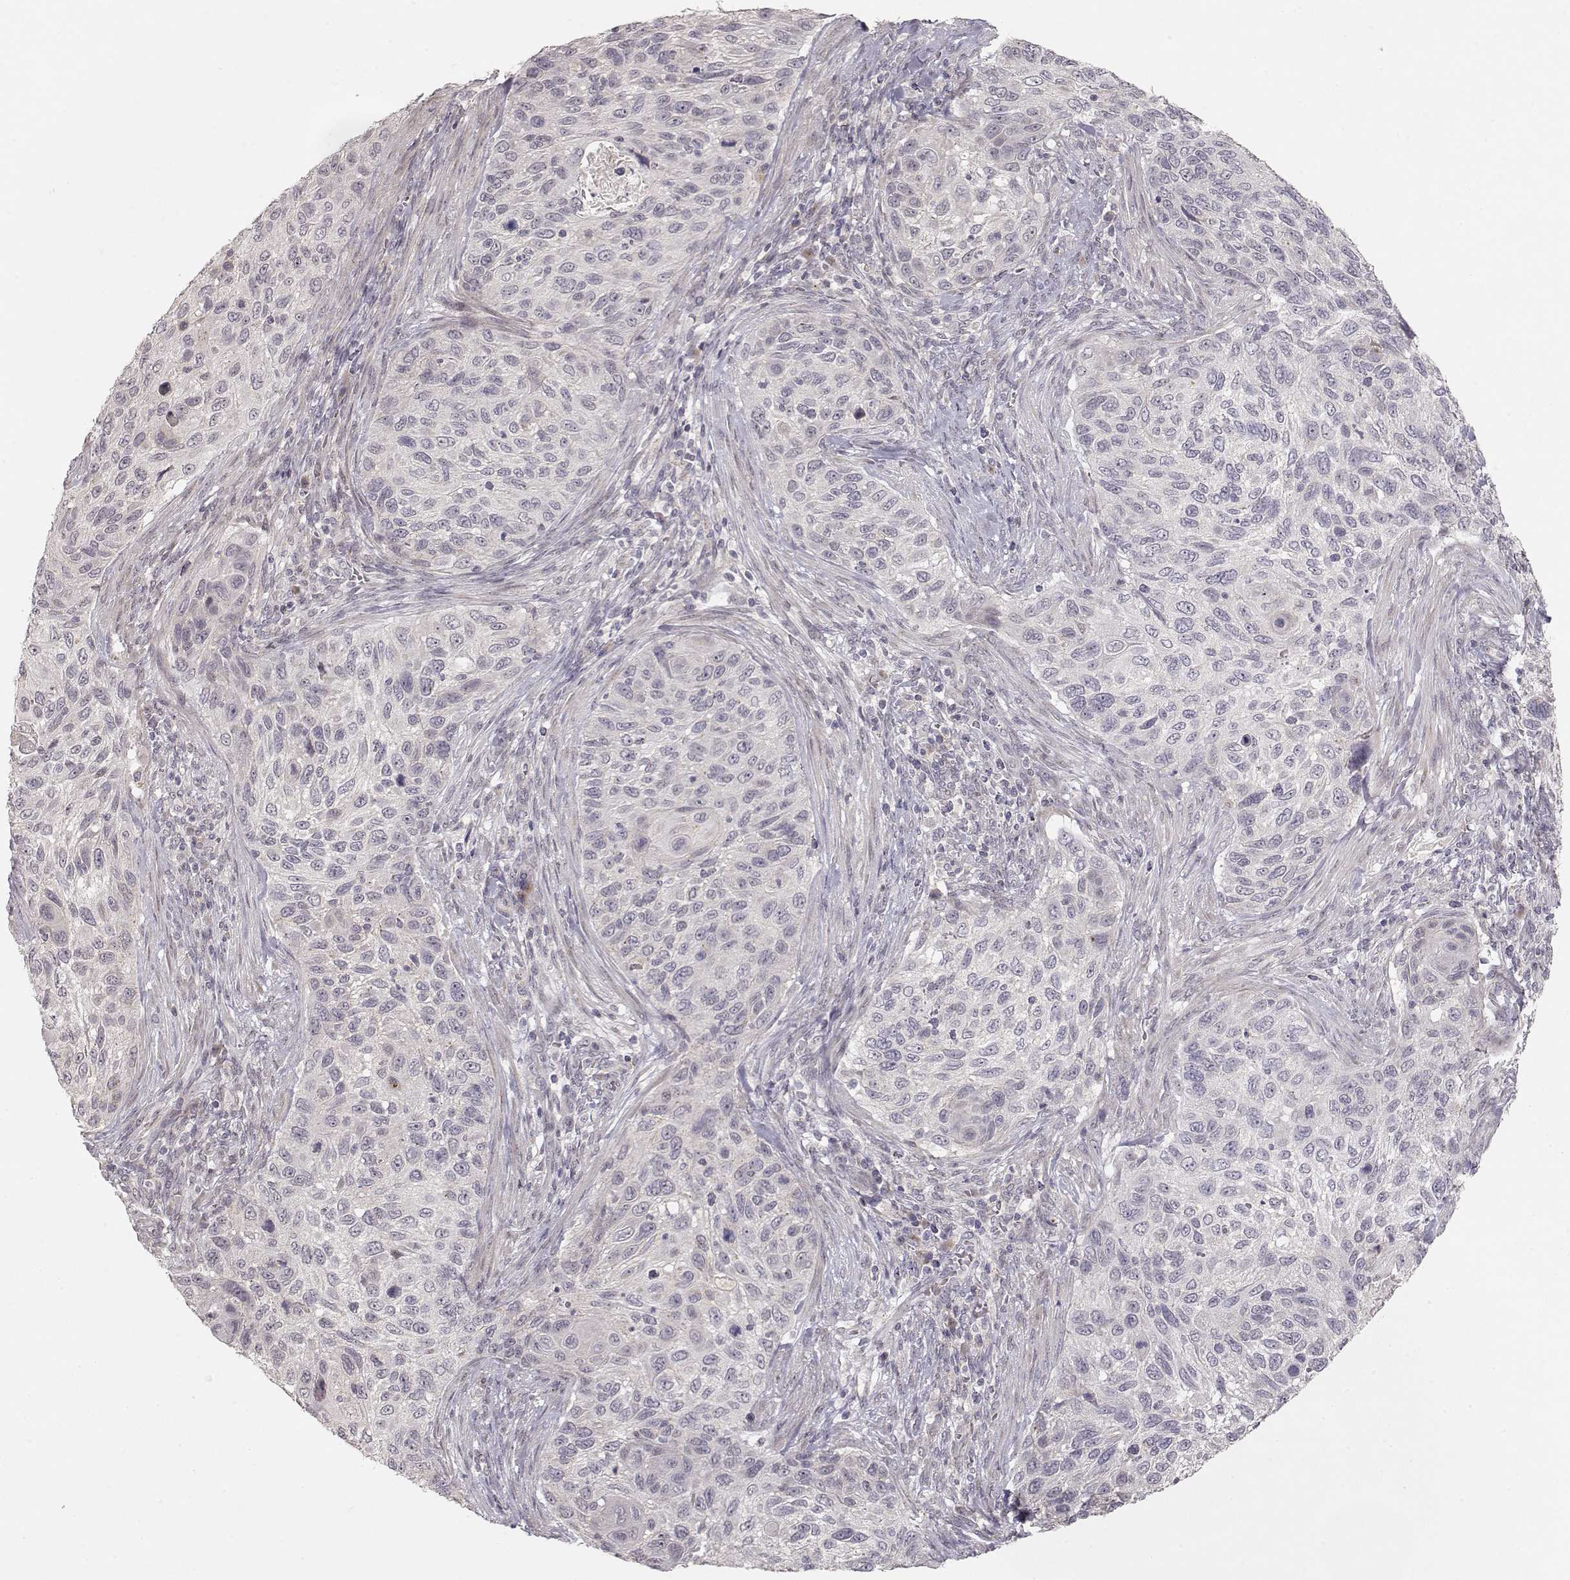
{"staining": {"intensity": "negative", "quantity": "none", "location": "none"}, "tissue": "cervical cancer", "cell_type": "Tumor cells", "image_type": "cancer", "snomed": [{"axis": "morphology", "description": "Squamous cell carcinoma, NOS"}, {"axis": "topography", "description": "Cervix"}], "caption": "A high-resolution image shows immunohistochemistry staining of squamous cell carcinoma (cervical), which displays no significant expression in tumor cells.", "gene": "PNMT", "patient": {"sex": "female", "age": 70}}